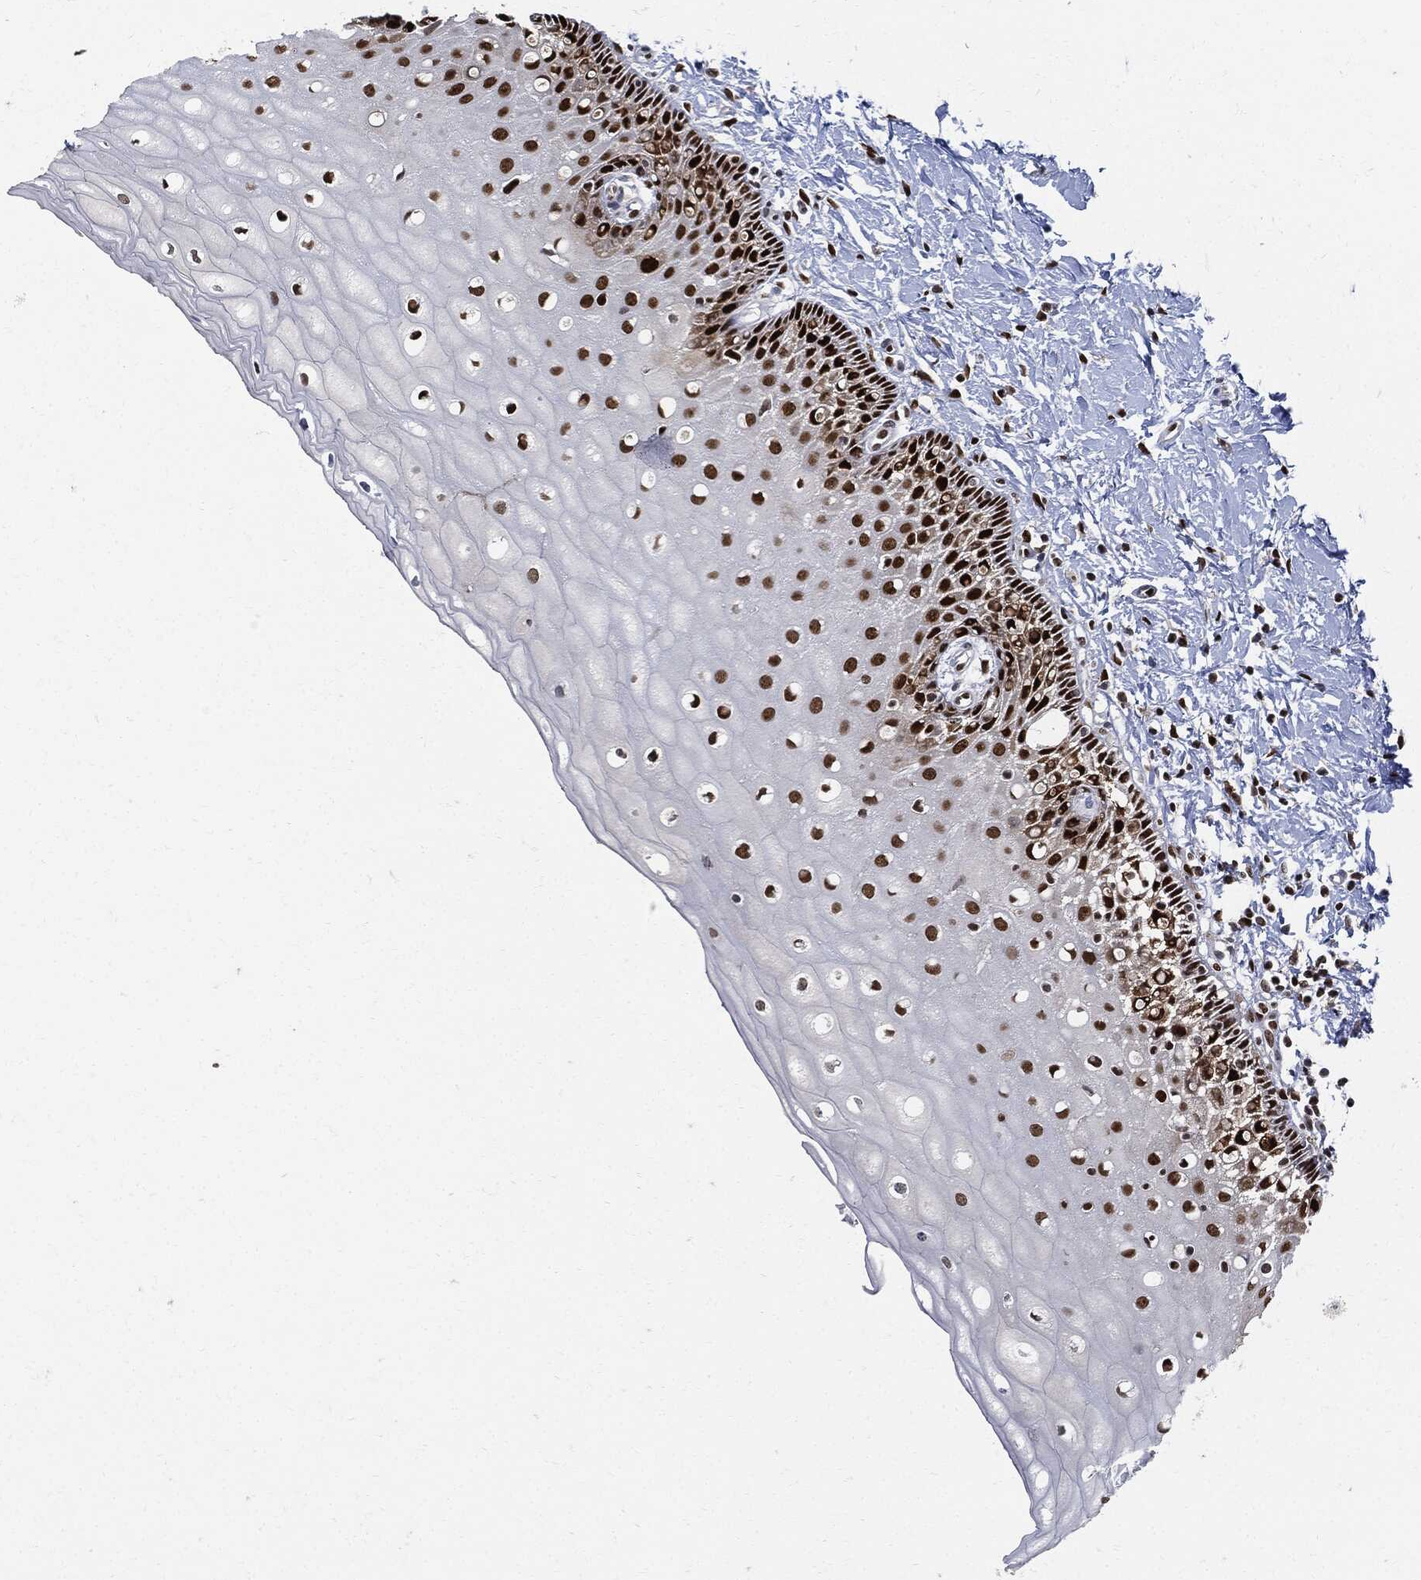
{"staining": {"intensity": "moderate", "quantity": ">75%", "location": "nuclear"}, "tissue": "cervix", "cell_type": "Glandular cells", "image_type": "normal", "snomed": [{"axis": "morphology", "description": "Normal tissue, NOS"}, {"axis": "topography", "description": "Cervix"}], "caption": "Moderate nuclear positivity for a protein is present in about >75% of glandular cells of benign cervix using immunohistochemistry.", "gene": "PCNA", "patient": {"sex": "female", "age": 37}}